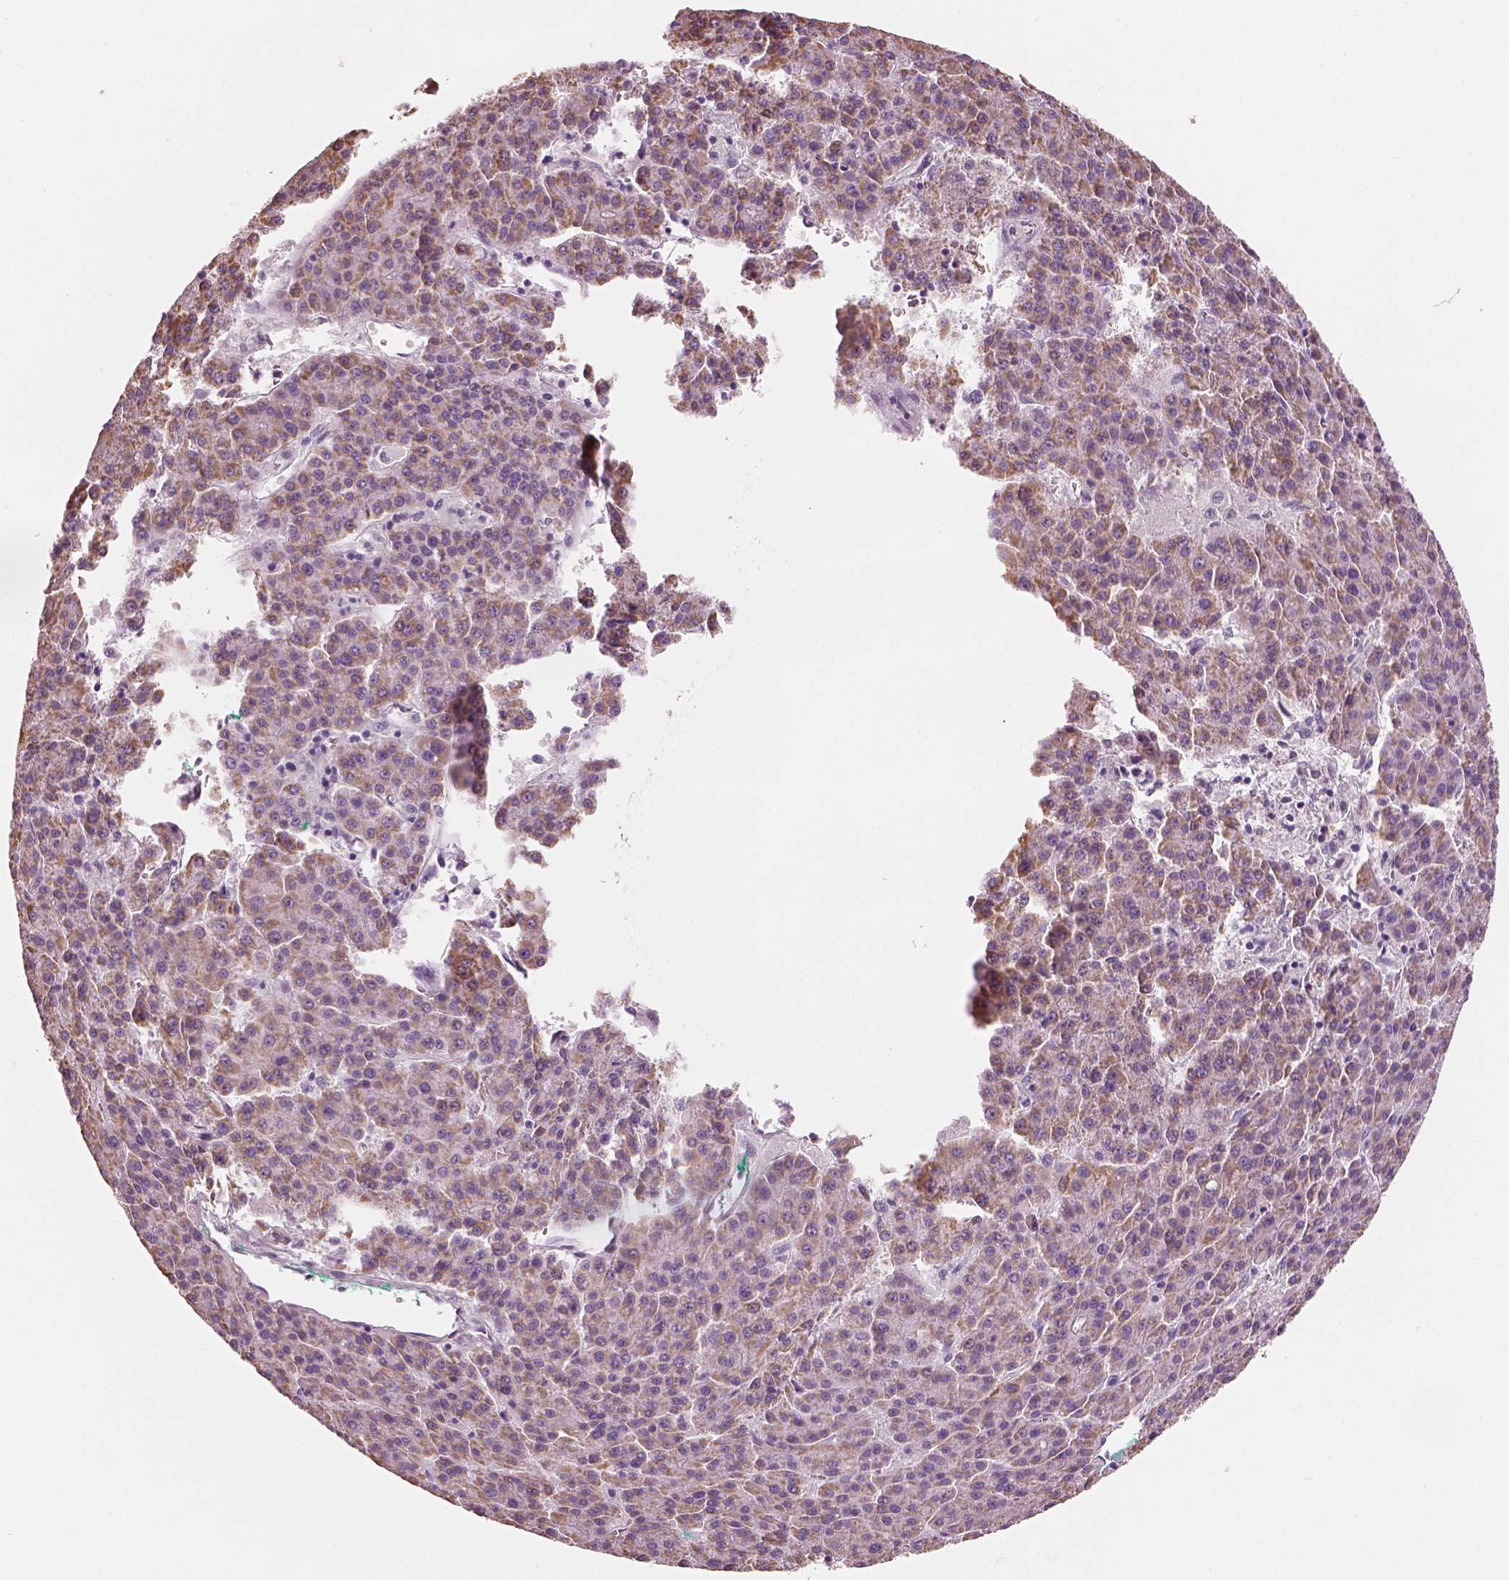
{"staining": {"intensity": "moderate", "quantity": ">75%", "location": "cytoplasmic/membranous"}, "tissue": "liver cancer", "cell_type": "Tumor cells", "image_type": "cancer", "snomed": [{"axis": "morphology", "description": "Carcinoma, Hepatocellular, NOS"}, {"axis": "topography", "description": "Liver"}], "caption": "Hepatocellular carcinoma (liver) stained with DAB immunohistochemistry (IHC) demonstrates medium levels of moderate cytoplasmic/membranous expression in approximately >75% of tumor cells.", "gene": "ELSPBP1", "patient": {"sex": "female", "age": 58}}